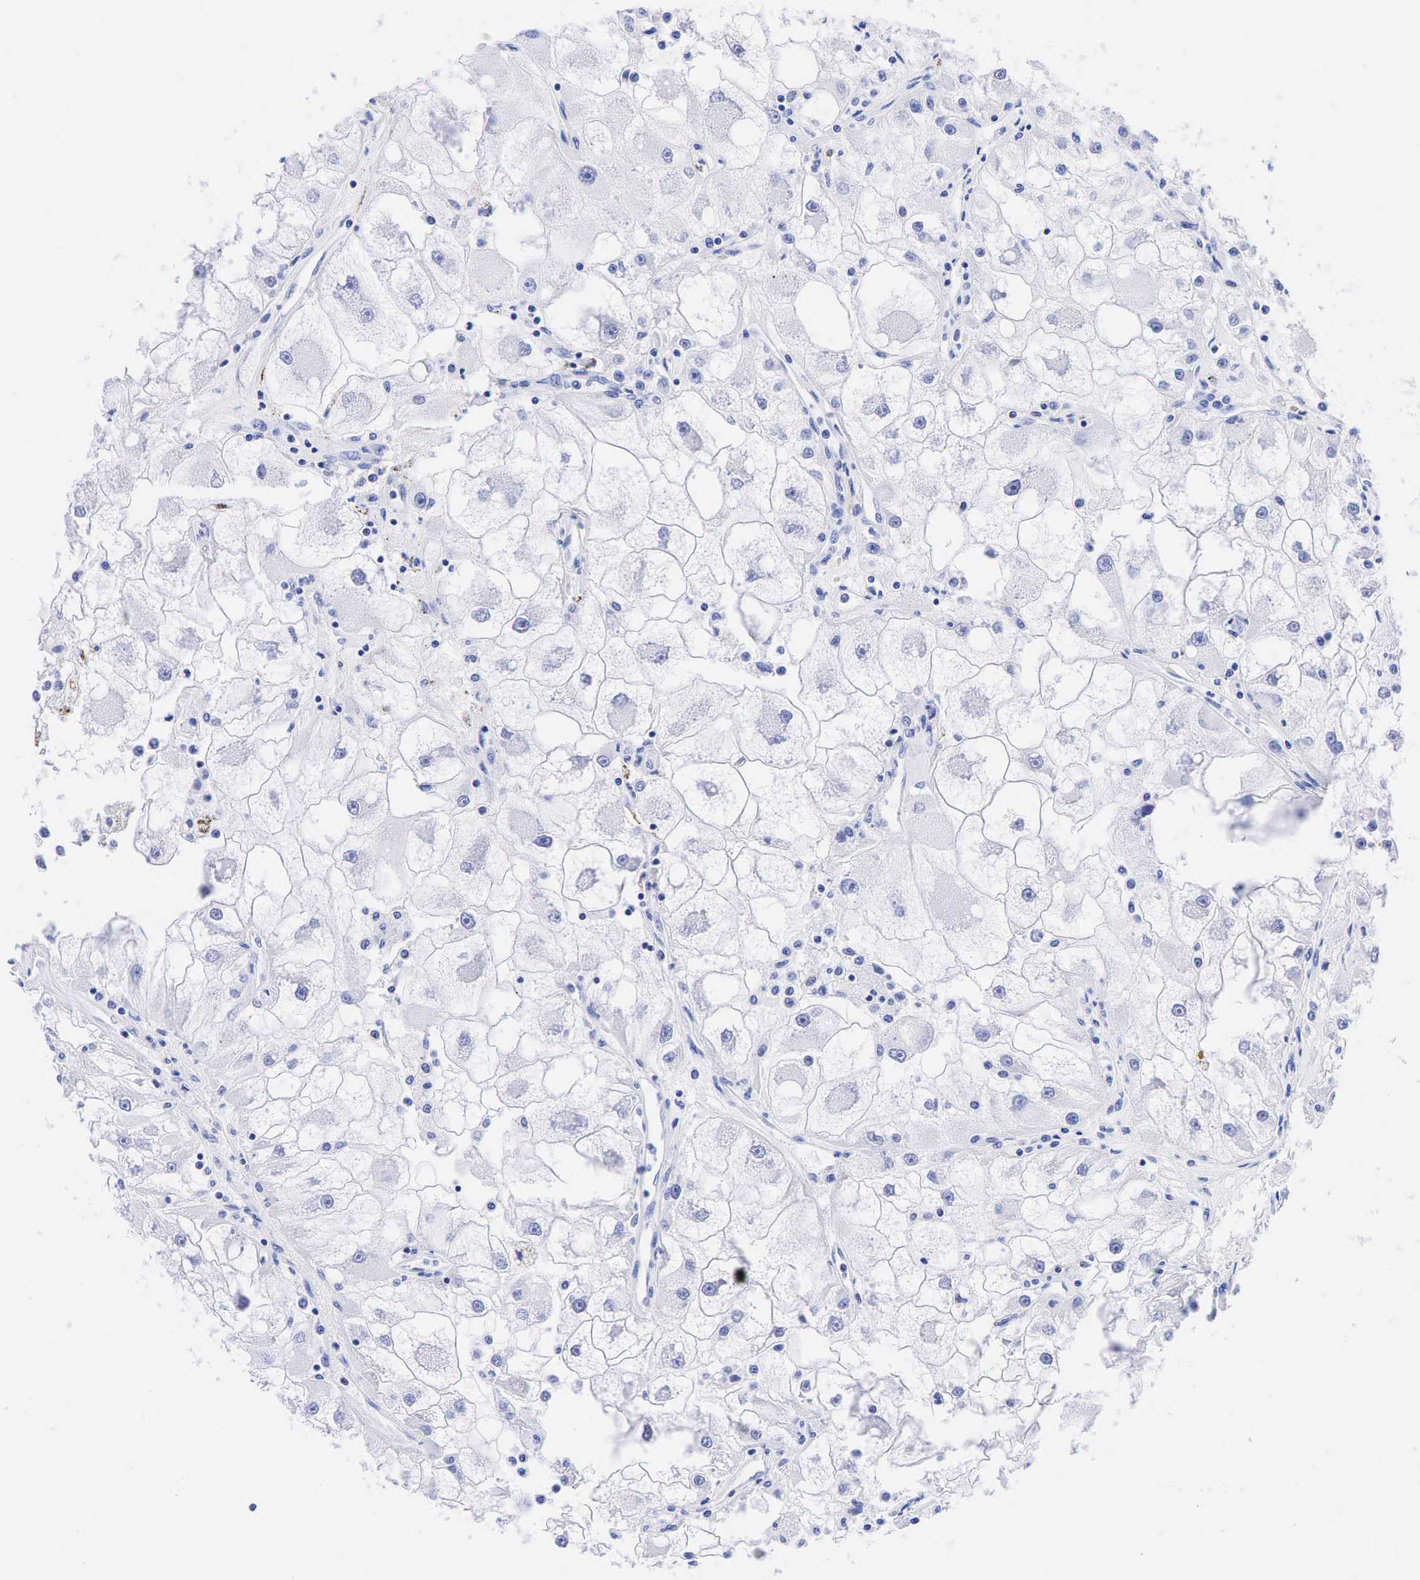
{"staining": {"intensity": "negative", "quantity": "none", "location": "none"}, "tissue": "renal cancer", "cell_type": "Tumor cells", "image_type": "cancer", "snomed": [{"axis": "morphology", "description": "Adenocarcinoma, NOS"}, {"axis": "topography", "description": "Kidney"}], "caption": "Human renal adenocarcinoma stained for a protein using immunohistochemistry (IHC) displays no positivity in tumor cells.", "gene": "CHGA", "patient": {"sex": "female", "age": 73}}